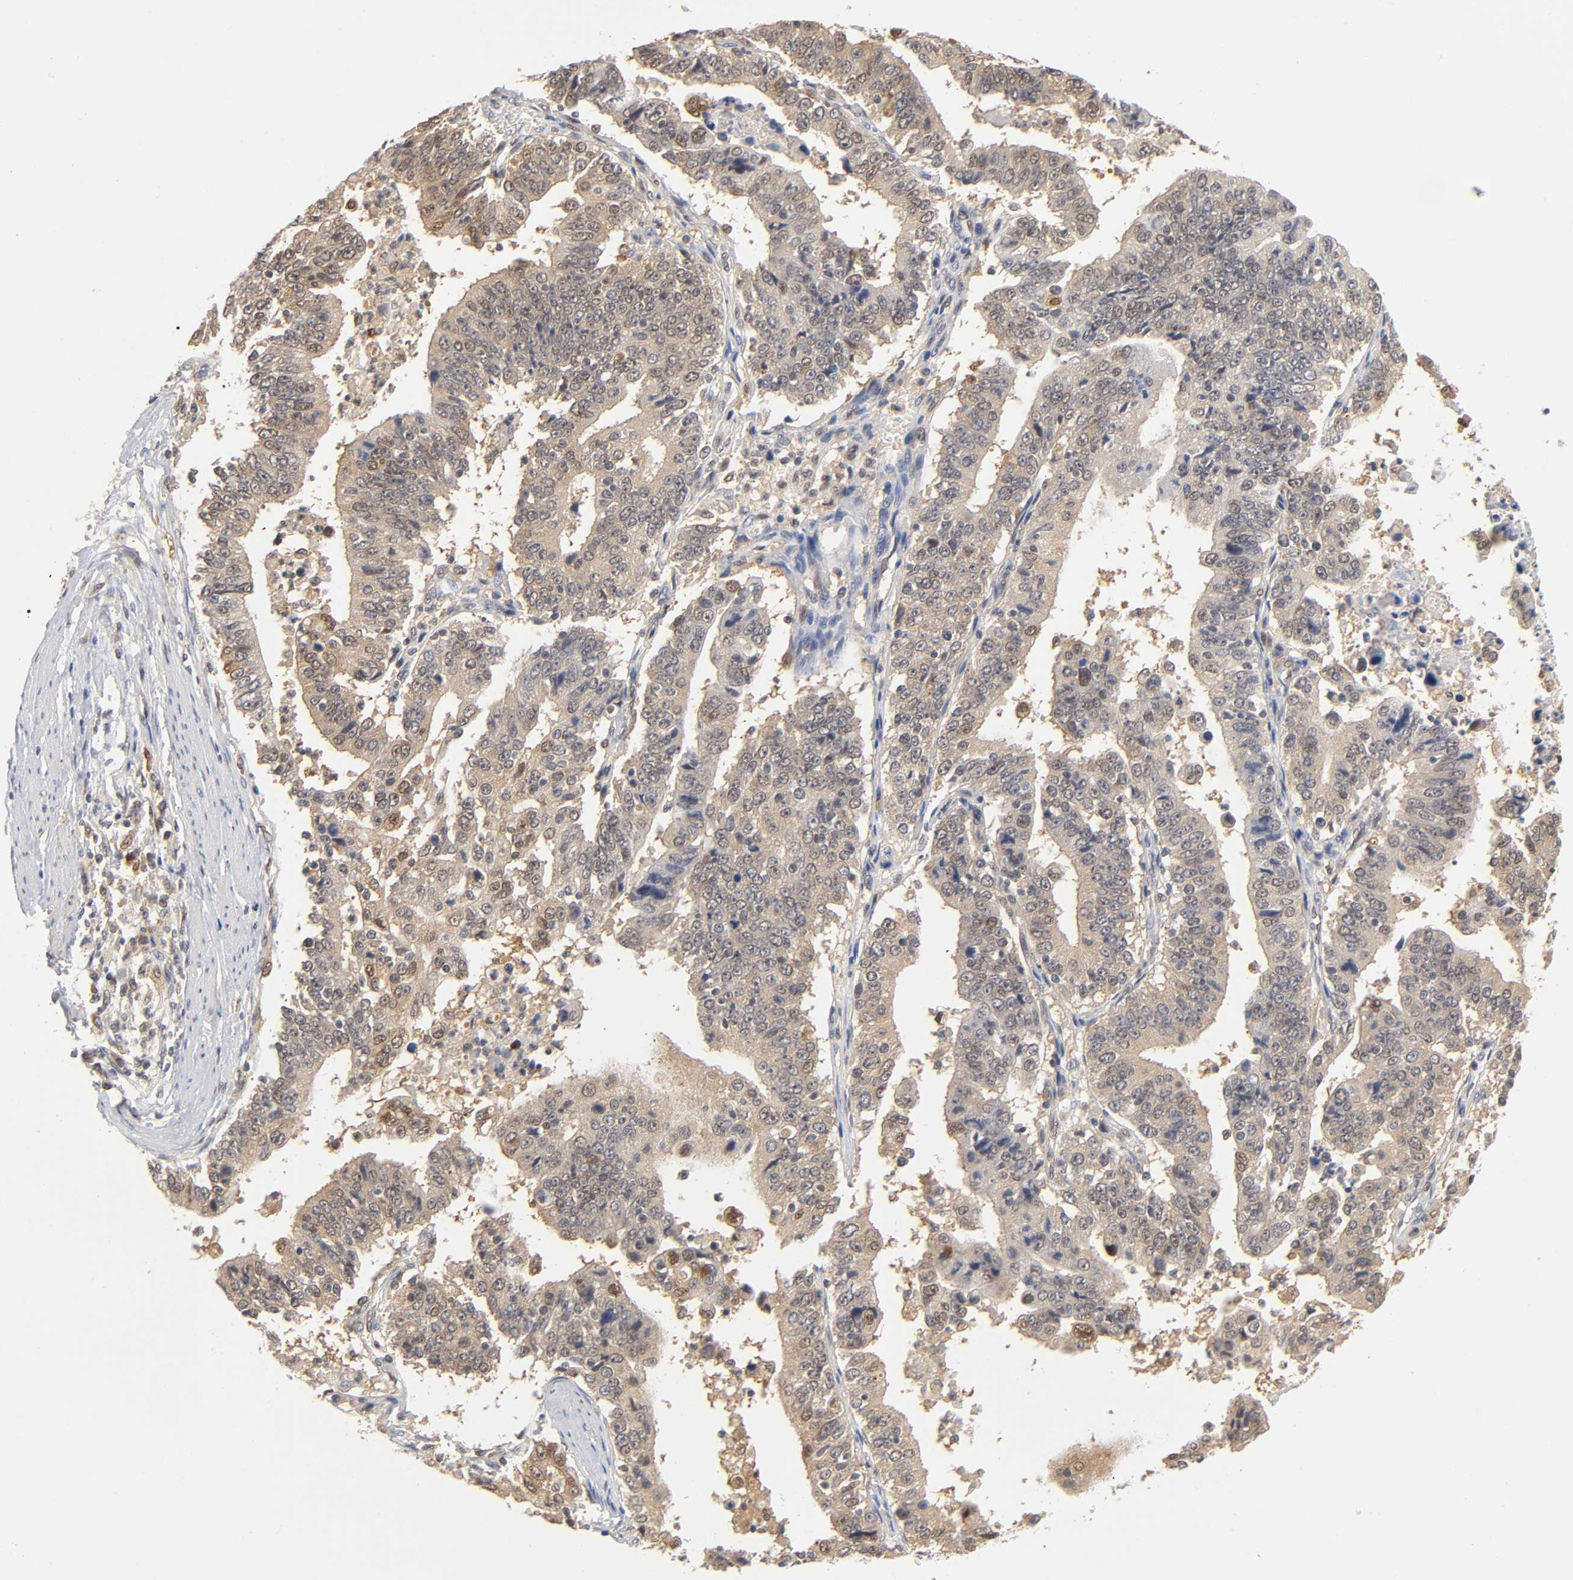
{"staining": {"intensity": "weak", "quantity": ">75%", "location": "cytoplasmic/membranous"}, "tissue": "stomach cancer", "cell_type": "Tumor cells", "image_type": "cancer", "snomed": [{"axis": "morphology", "description": "Adenocarcinoma, NOS"}, {"axis": "topography", "description": "Stomach, upper"}], "caption": "Immunohistochemical staining of stomach cancer exhibits low levels of weak cytoplasmic/membranous protein staining in about >75% of tumor cells.", "gene": "DFFB", "patient": {"sex": "female", "age": 50}}